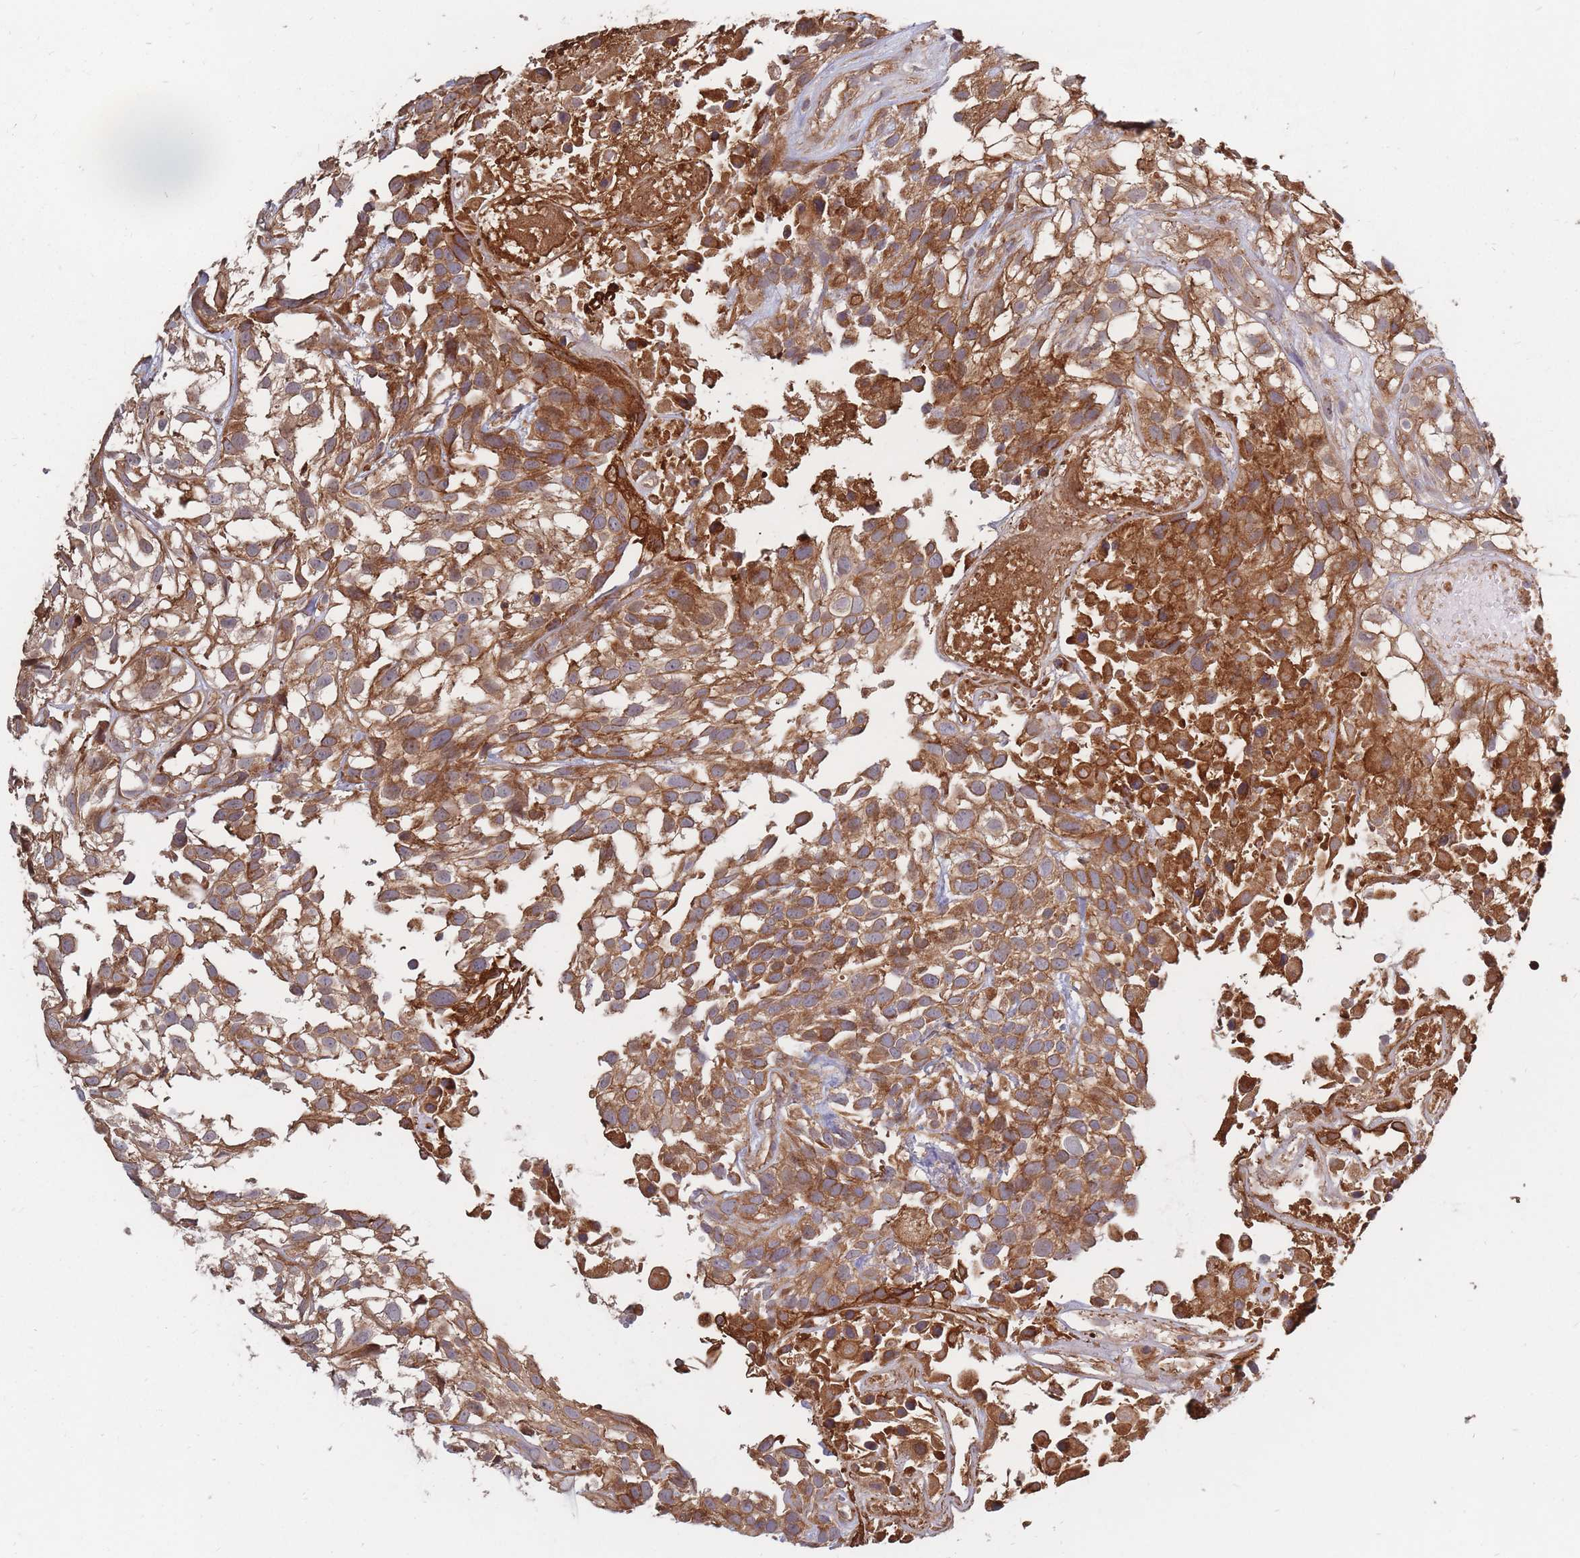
{"staining": {"intensity": "strong", "quantity": ">75%", "location": "cytoplasmic/membranous"}, "tissue": "urothelial cancer", "cell_type": "Tumor cells", "image_type": "cancer", "snomed": [{"axis": "morphology", "description": "Urothelial carcinoma, High grade"}, {"axis": "topography", "description": "Urinary bladder"}], "caption": "Strong cytoplasmic/membranous protein staining is present in about >75% of tumor cells in urothelial cancer.", "gene": "RASSF2", "patient": {"sex": "male", "age": 56}}